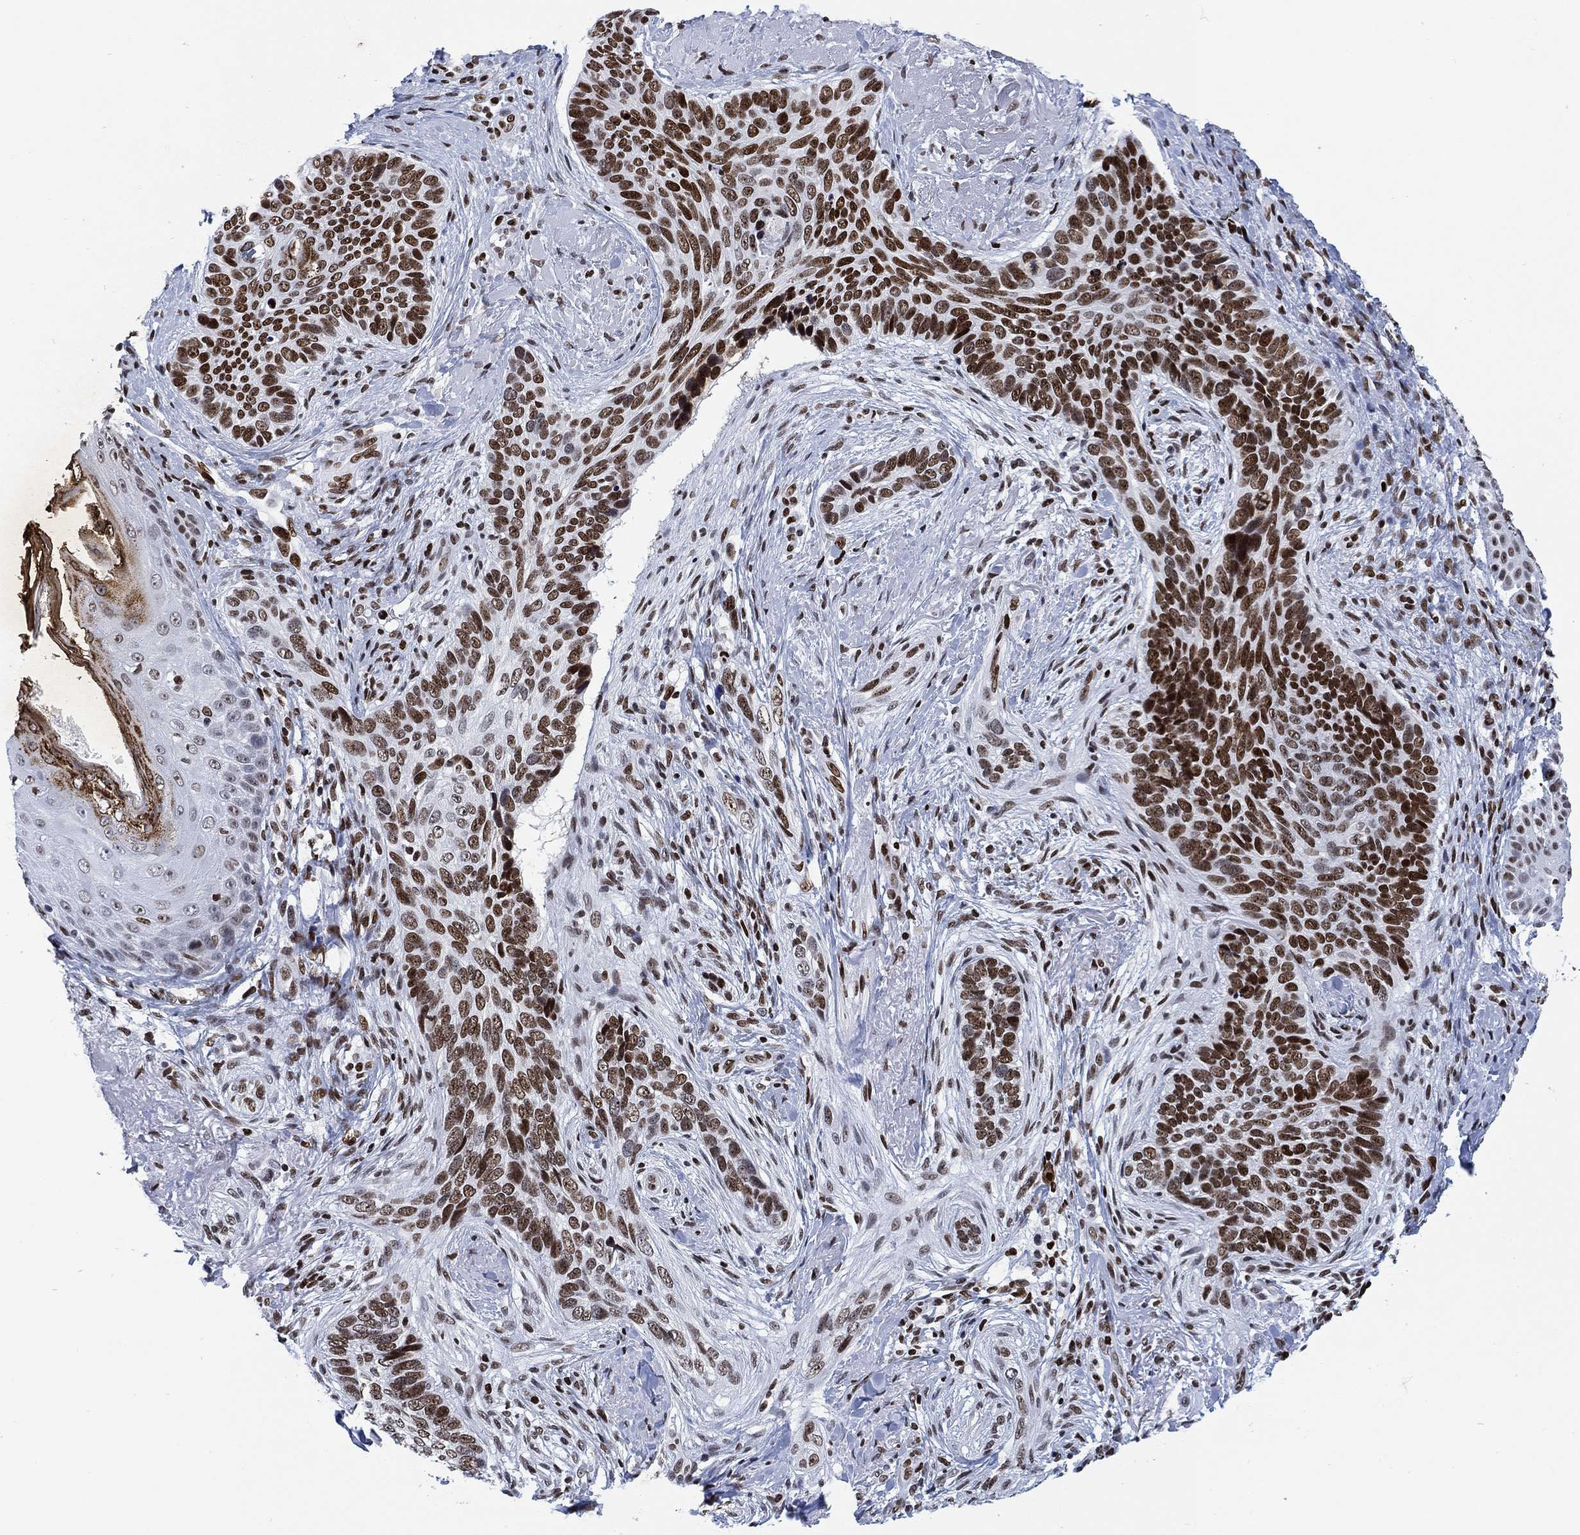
{"staining": {"intensity": "strong", "quantity": ">75%", "location": "nuclear"}, "tissue": "skin cancer", "cell_type": "Tumor cells", "image_type": "cancer", "snomed": [{"axis": "morphology", "description": "Basal cell carcinoma"}, {"axis": "topography", "description": "Skin"}], "caption": "Tumor cells reveal high levels of strong nuclear staining in approximately >75% of cells in skin cancer (basal cell carcinoma).", "gene": "H1-10", "patient": {"sex": "male", "age": 91}}